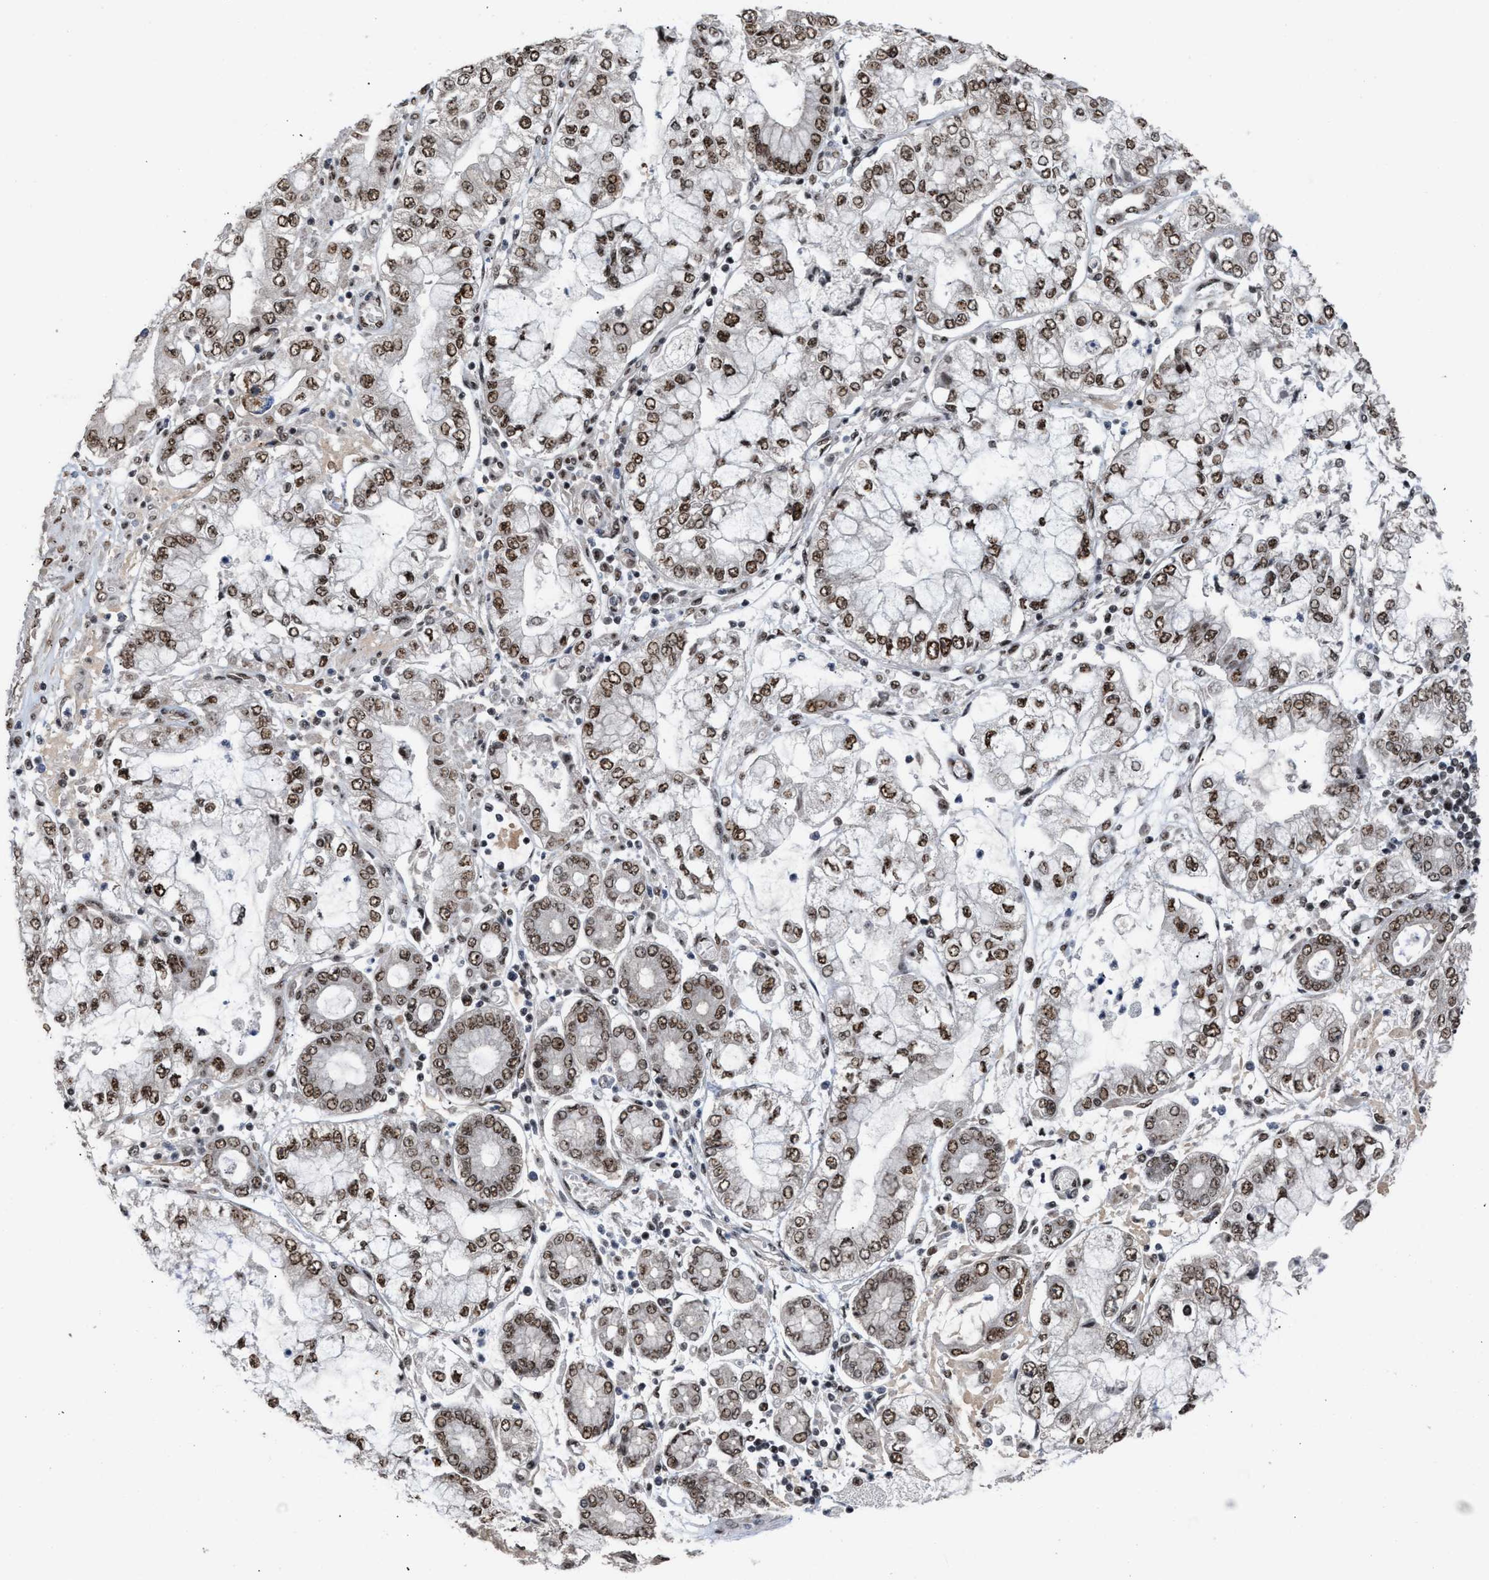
{"staining": {"intensity": "moderate", "quantity": ">75%", "location": "nuclear"}, "tissue": "stomach cancer", "cell_type": "Tumor cells", "image_type": "cancer", "snomed": [{"axis": "morphology", "description": "Adenocarcinoma, NOS"}, {"axis": "topography", "description": "Stomach"}], "caption": "Human adenocarcinoma (stomach) stained with a brown dye reveals moderate nuclear positive staining in approximately >75% of tumor cells.", "gene": "EIF4A3", "patient": {"sex": "male", "age": 76}}